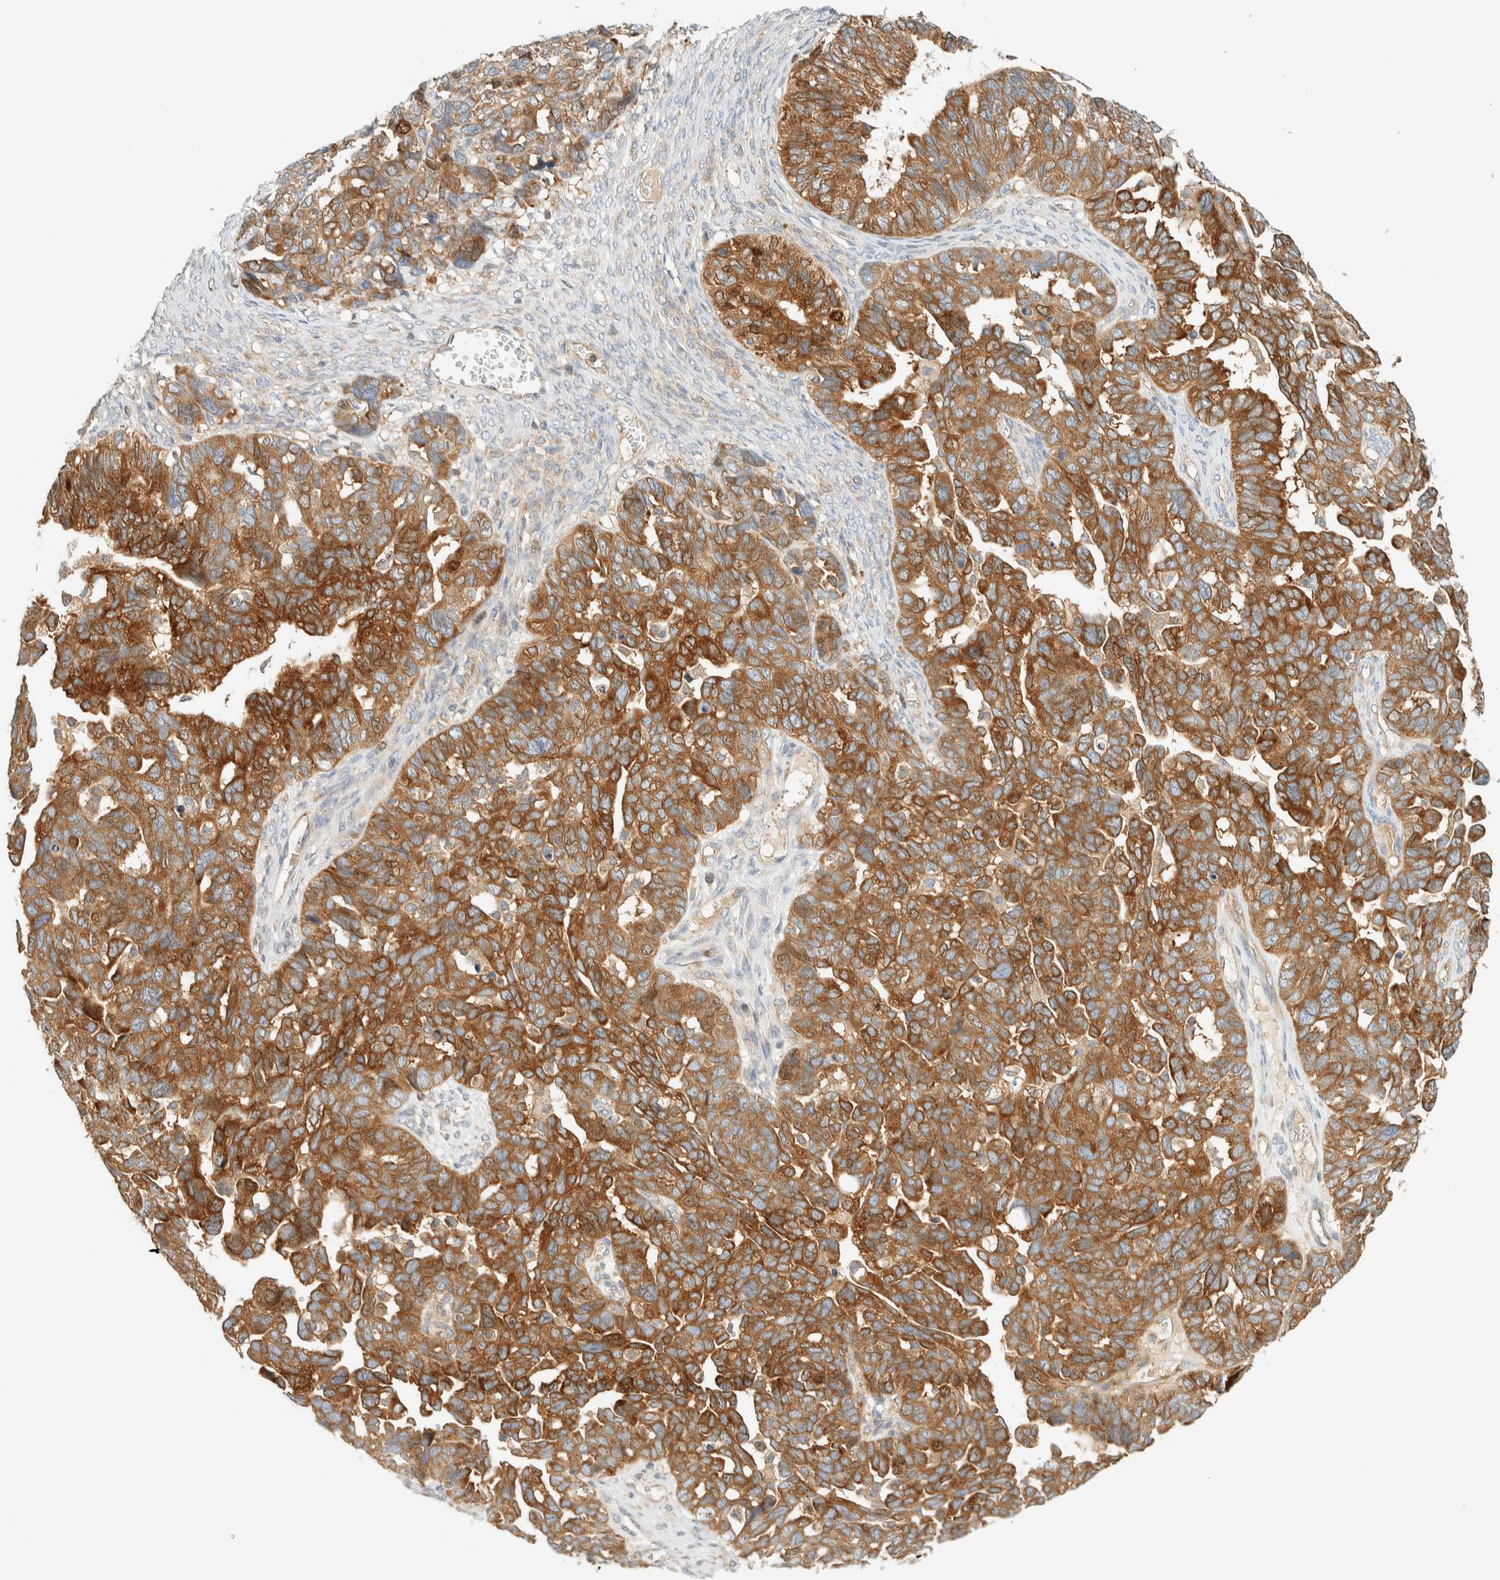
{"staining": {"intensity": "moderate", "quantity": ">75%", "location": "cytoplasmic/membranous"}, "tissue": "ovarian cancer", "cell_type": "Tumor cells", "image_type": "cancer", "snomed": [{"axis": "morphology", "description": "Cystadenocarcinoma, serous, NOS"}, {"axis": "topography", "description": "Ovary"}], "caption": "There is medium levels of moderate cytoplasmic/membranous expression in tumor cells of ovarian serous cystadenocarcinoma, as demonstrated by immunohistochemical staining (brown color).", "gene": "ARFGEF1", "patient": {"sex": "female", "age": 79}}